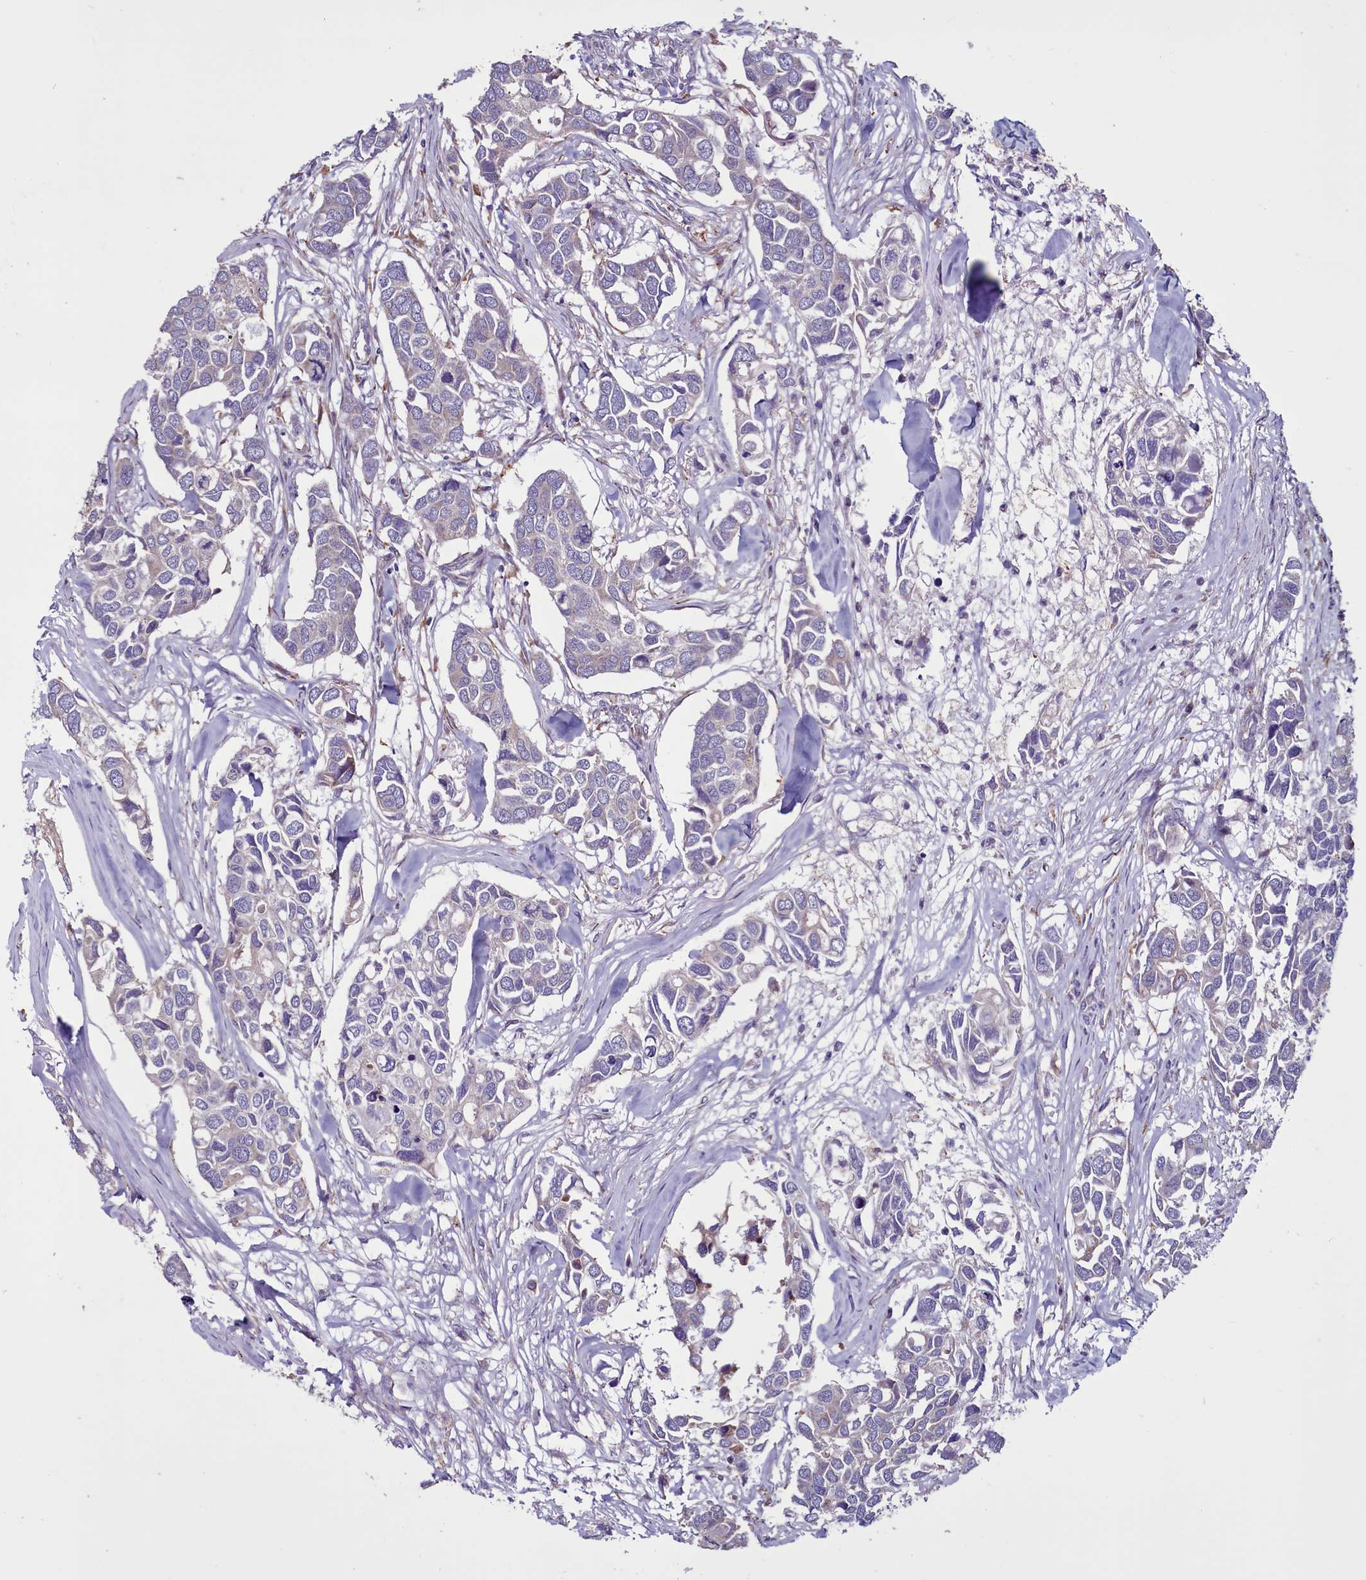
{"staining": {"intensity": "negative", "quantity": "none", "location": "none"}, "tissue": "breast cancer", "cell_type": "Tumor cells", "image_type": "cancer", "snomed": [{"axis": "morphology", "description": "Duct carcinoma"}, {"axis": "topography", "description": "Breast"}], "caption": "Protein analysis of breast intraductal carcinoma exhibits no significant expression in tumor cells.", "gene": "MCRIP1", "patient": {"sex": "female", "age": 83}}